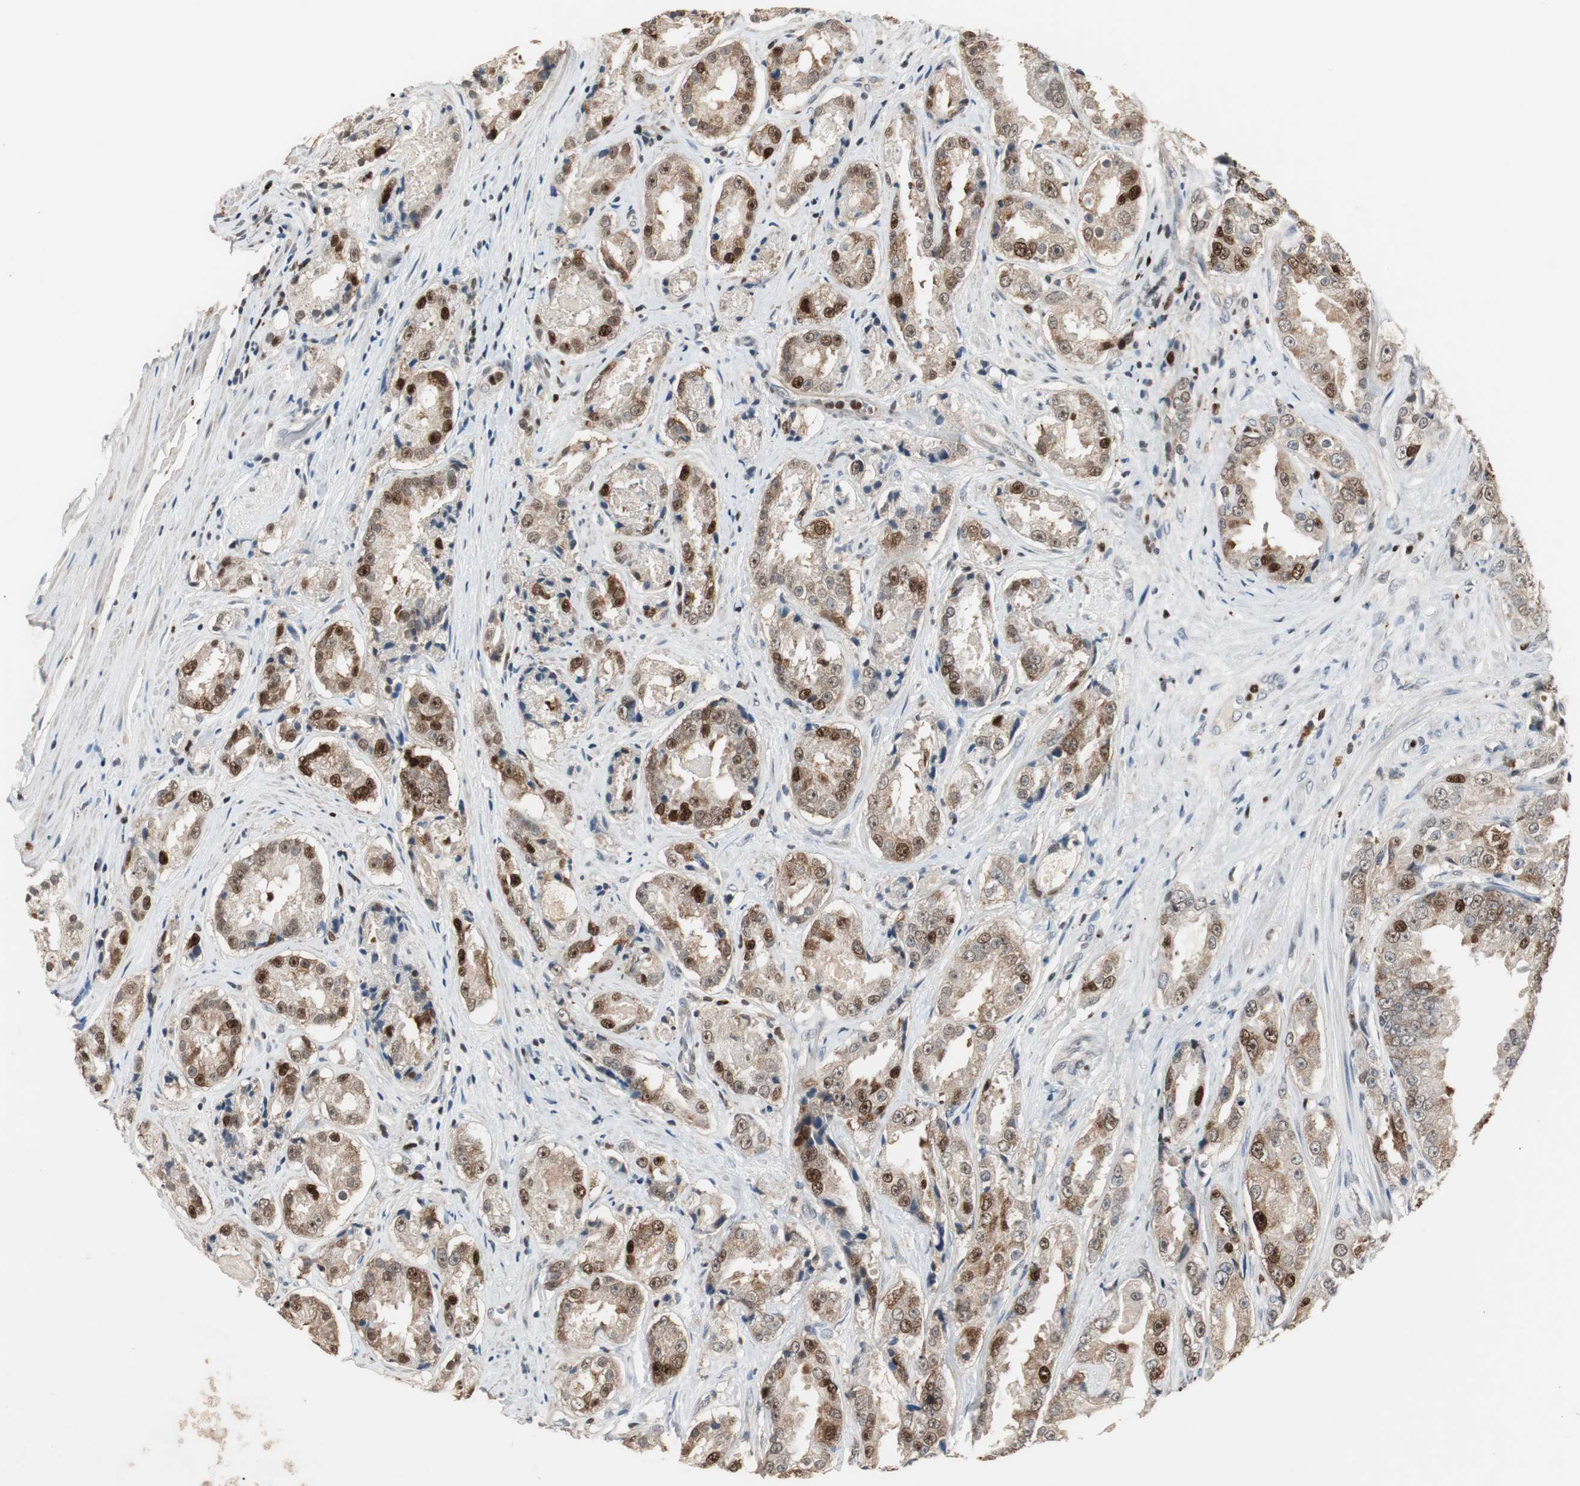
{"staining": {"intensity": "strong", "quantity": "25%-75%", "location": "nuclear"}, "tissue": "prostate cancer", "cell_type": "Tumor cells", "image_type": "cancer", "snomed": [{"axis": "morphology", "description": "Adenocarcinoma, High grade"}, {"axis": "topography", "description": "Prostate"}], "caption": "Immunohistochemical staining of human prostate cancer (adenocarcinoma (high-grade)) shows high levels of strong nuclear protein positivity in approximately 25%-75% of tumor cells.", "gene": "FEN1", "patient": {"sex": "male", "age": 73}}